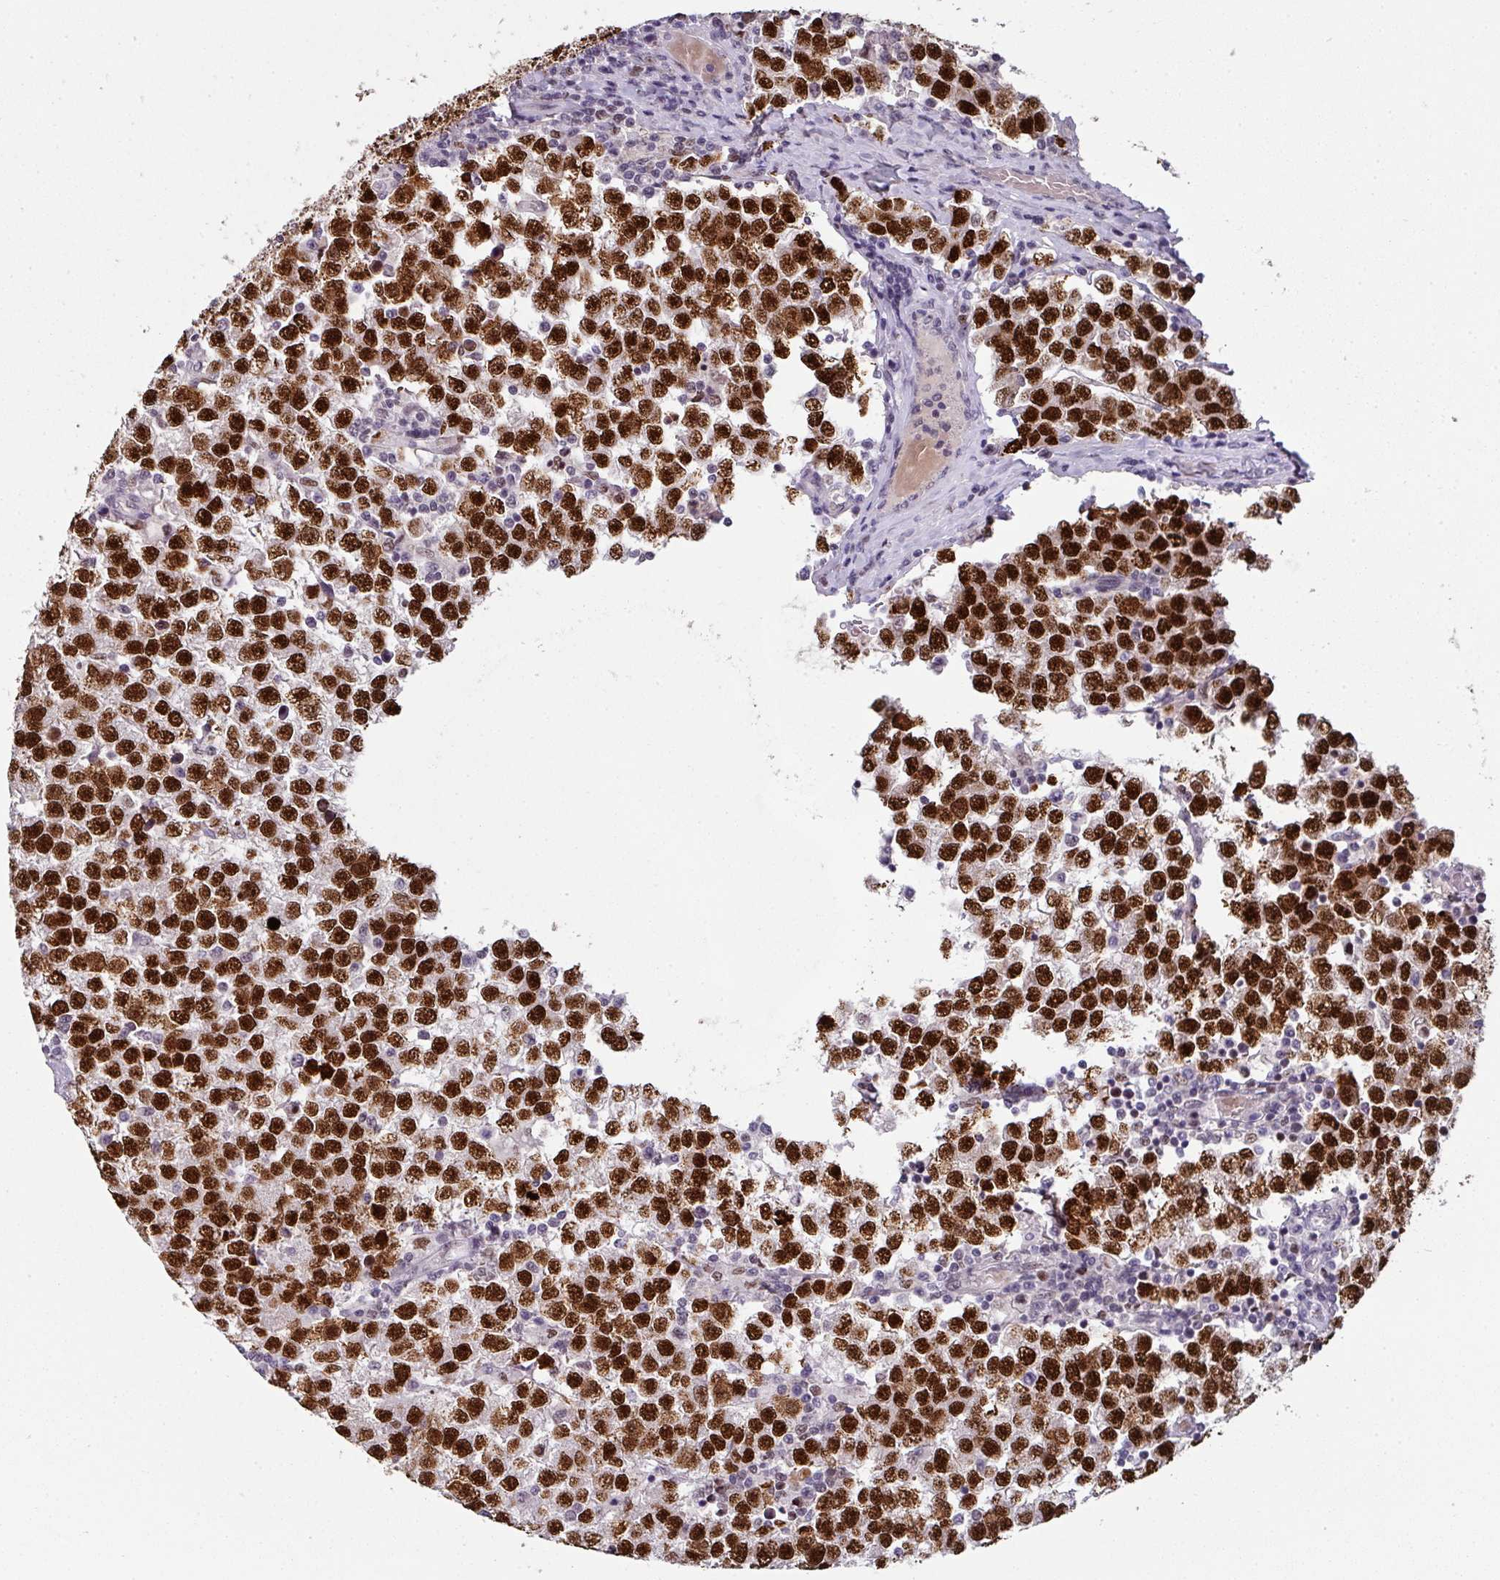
{"staining": {"intensity": "strong", "quantity": ">75%", "location": "nuclear"}, "tissue": "testis cancer", "cell_type": "Tumor cells", "image_type": "cancer", "snomed": [{"axis": "morphology", "description": "Seminoma, NOS"}, {"axis": "topography", "description": "Testis"}], "caption": "Immunohistochemical staining of testis cancer reveals strong nuclear protein positivity in approximately >75% of tumor cells.", "gene": "RAD50", "patient": {"sex": "male", "age": 34}}